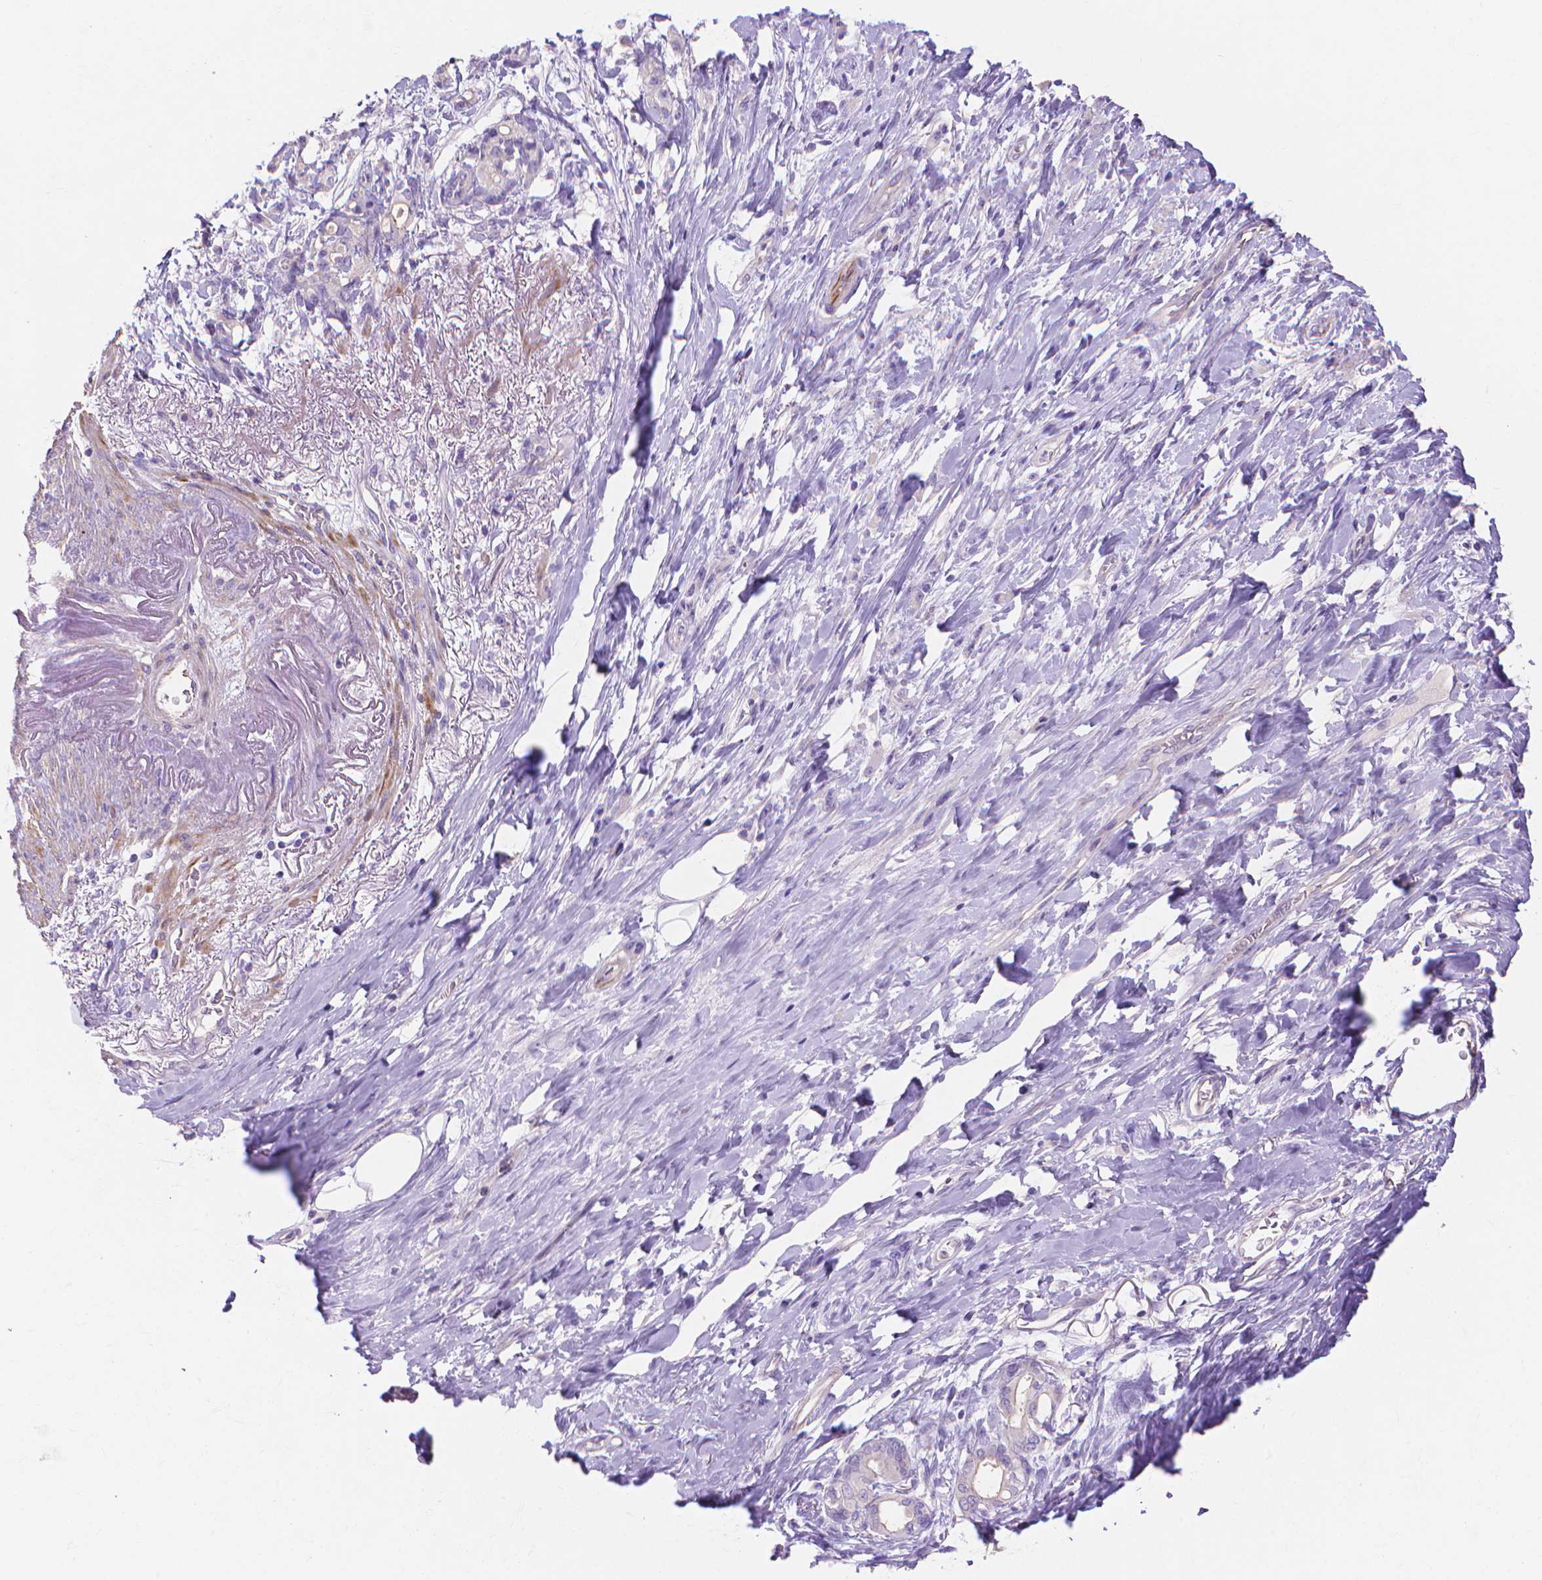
{"staining": {"intensity": "negative", "quantity": "none", "location": "none"}, "tissue": "stomach cancer", "cell_type": "Tumor cells", "image_type": "cancer", "snomed": [{"axis": "morphology", "description": "Adenocarcinoma, NOS"}, {"axis": "topography", "description": "Stomach"}], "caption": "IHC histopathology image of neoplastic tissue: adenocarcinoma (stomach) stained with DAB reveals no significant protein staining in tumor cells.", "gene": "MBLAC1", "patient": {"sex": "female", "age": 84}}